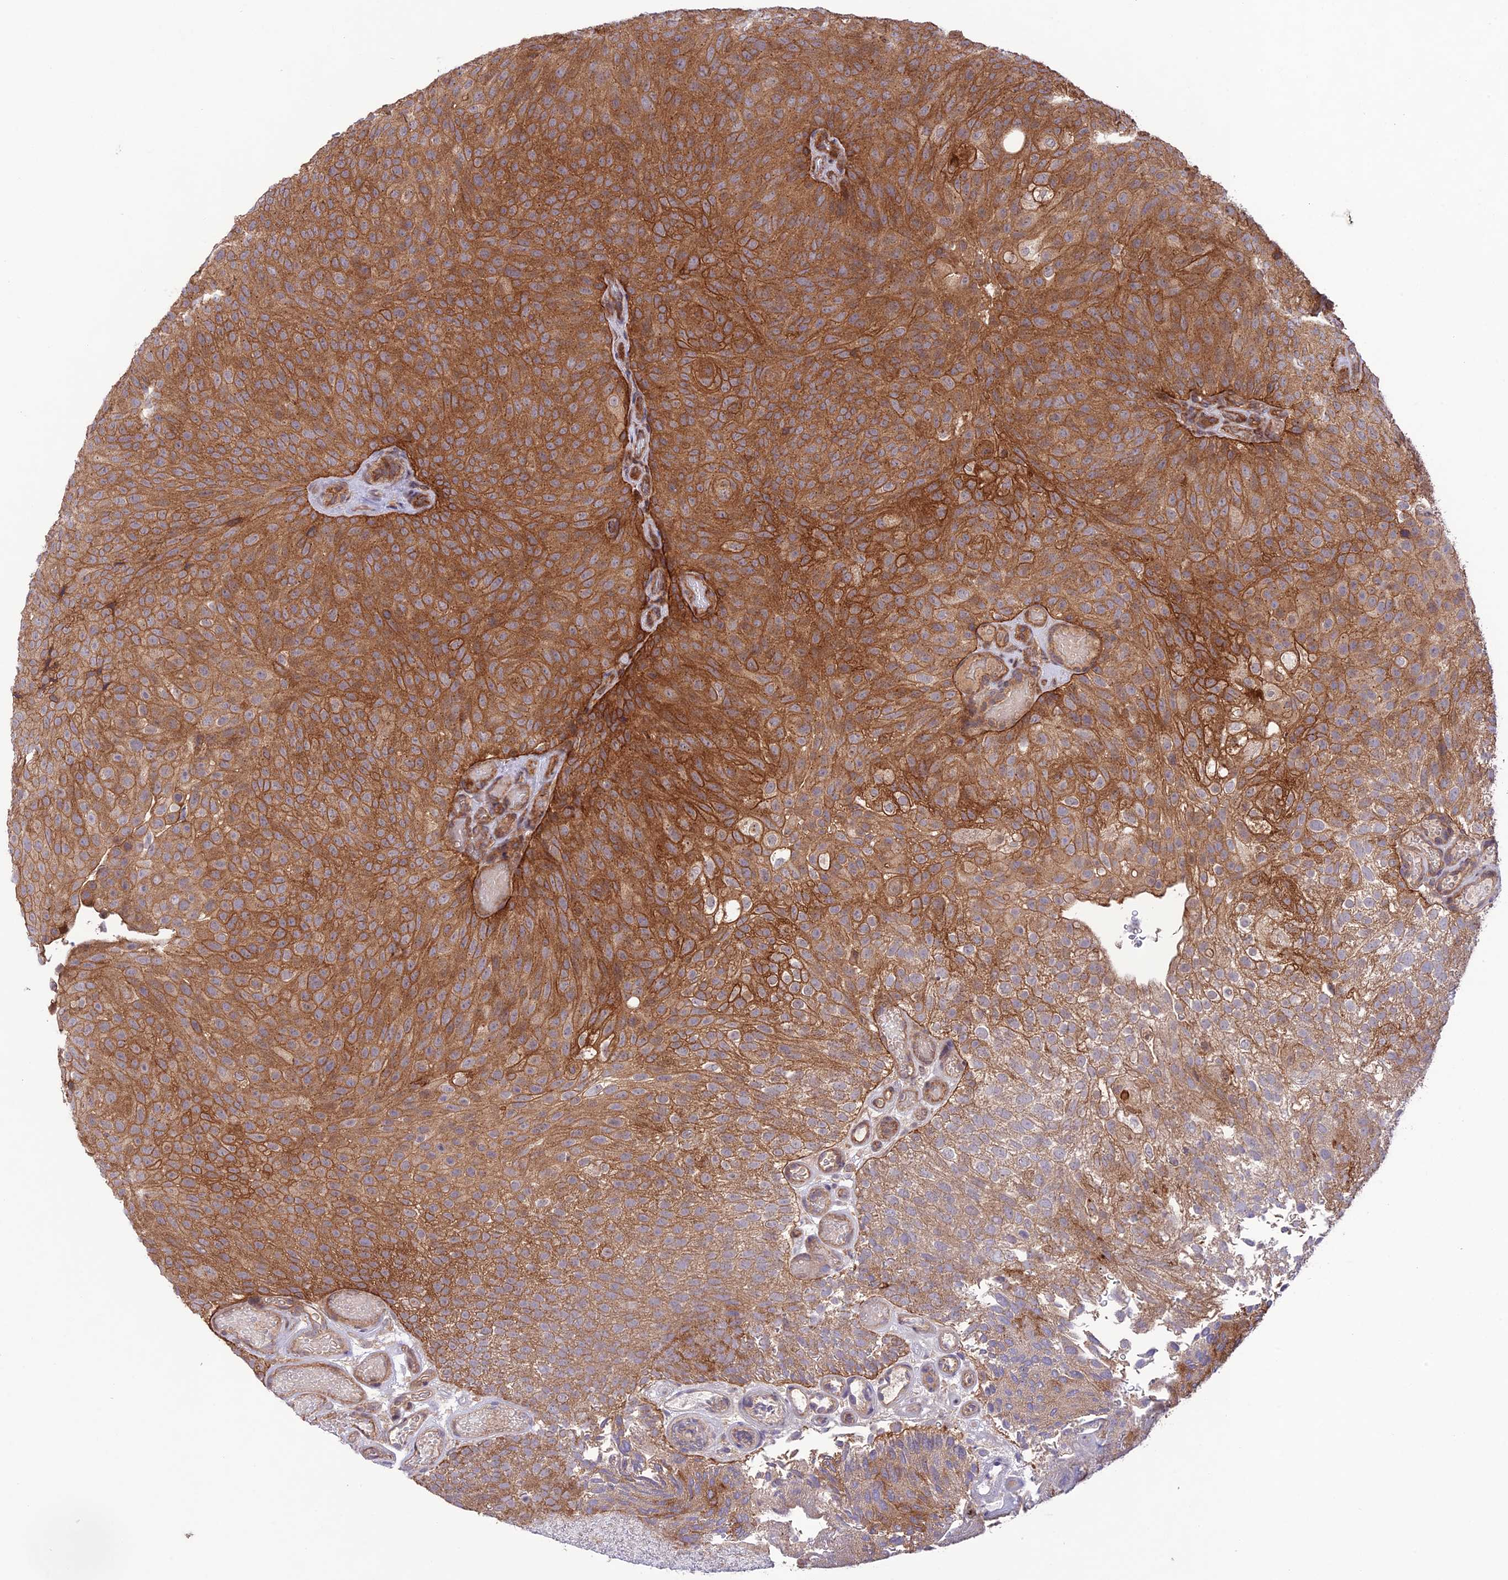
{"staining": {"intensity": "moderate", "quantity": ">75%", "location": "cytoplasmic/membranous"}, "tissue": "urothelial cancer", "cell_type": "Tumor cells", "image_type": "cancer", "snomed": [{"axis": "morphology", "description": "Urothelial carcinoma, Low grade"}, {"axis": "topography", "description": "Urinary bladder"}], "caption": "An immunohistochemistry photomicrograph of tumor tissue is shown. Protein staining in brown highlights moderate cytoplasmic/membranous positivity in urothelial carcinoma (low-grade) within tumor cells.", "gene": "FCHSD1", "patient": {"sex": "male", "age": 78}}